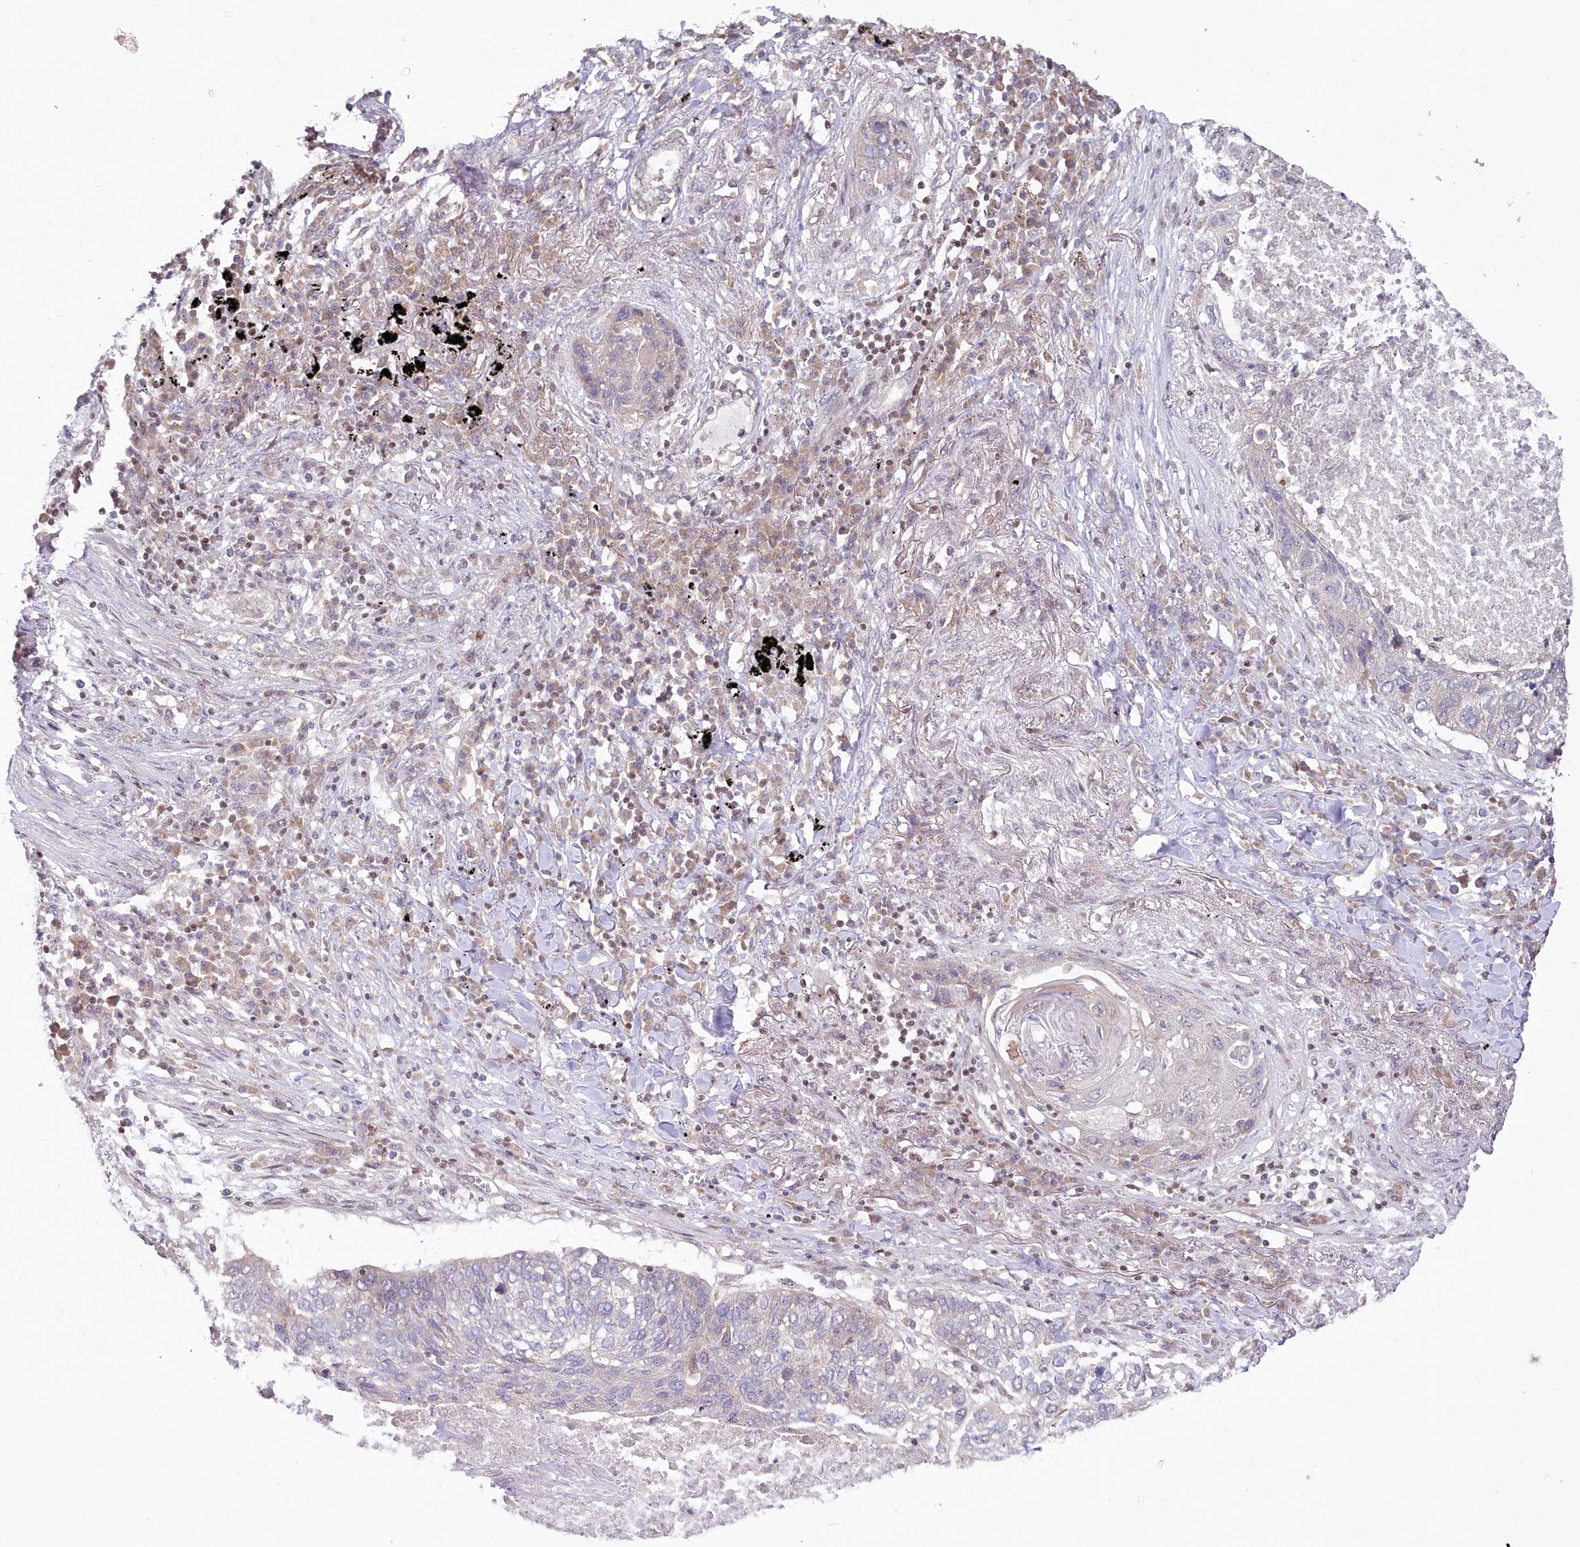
{"staining": {"intensity": "negative", "quantity": "none", "location": "none"}, "tissue": "lung cancer", "cell_type": "Tumor cells", "image_type": "cancer", "snomed": [{"axis": "morphology", "description": "Squamous cell carcinoma, NOS"}, {"axis": "topography", "description": "Lung"}], "caption": "Tumor cells are negative for protein expression in human squamous cell carcinoma (lung).", "gene": "CGGBP1", "patient": {"sex": "female", "age": 63}}